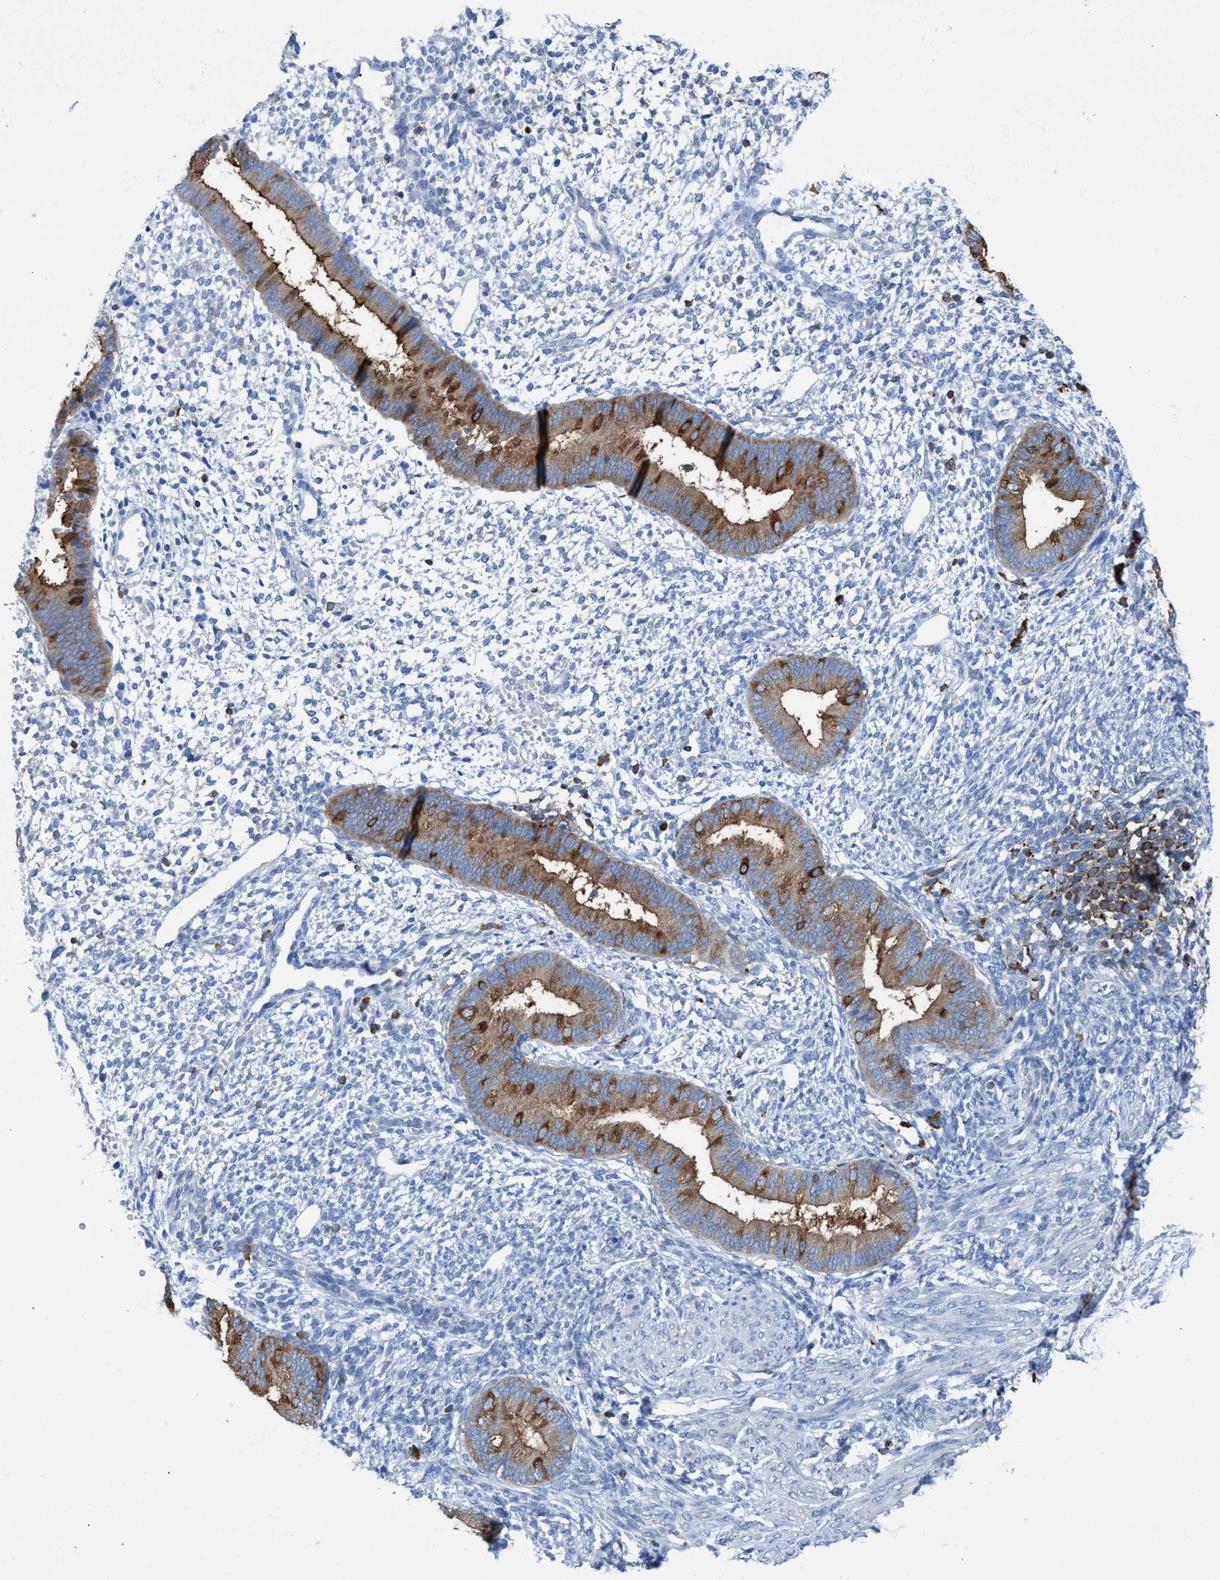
{"staining": {"intensity": "moderate", "quantity": "<25%", "location": "cytoplasmic/membranous"}, "tissue": "endometrium", "cell_type": "Cells in endometrial stroma", "image_type": "normal", "snomed": [{"axis": "morphology", "description": "Normal tissue, NOS"}, {"axis": "topography", "description": "Endometrium"}], "caption": "Protein analysis of benign endometrium demonstrates moderate cytoplasmic/membranous expression in approximately <25% of cells in endometrial stroma. Nuclei are stained in blue.", "gene": "EZR", "patient": {"sex": "female", "age": 46}}